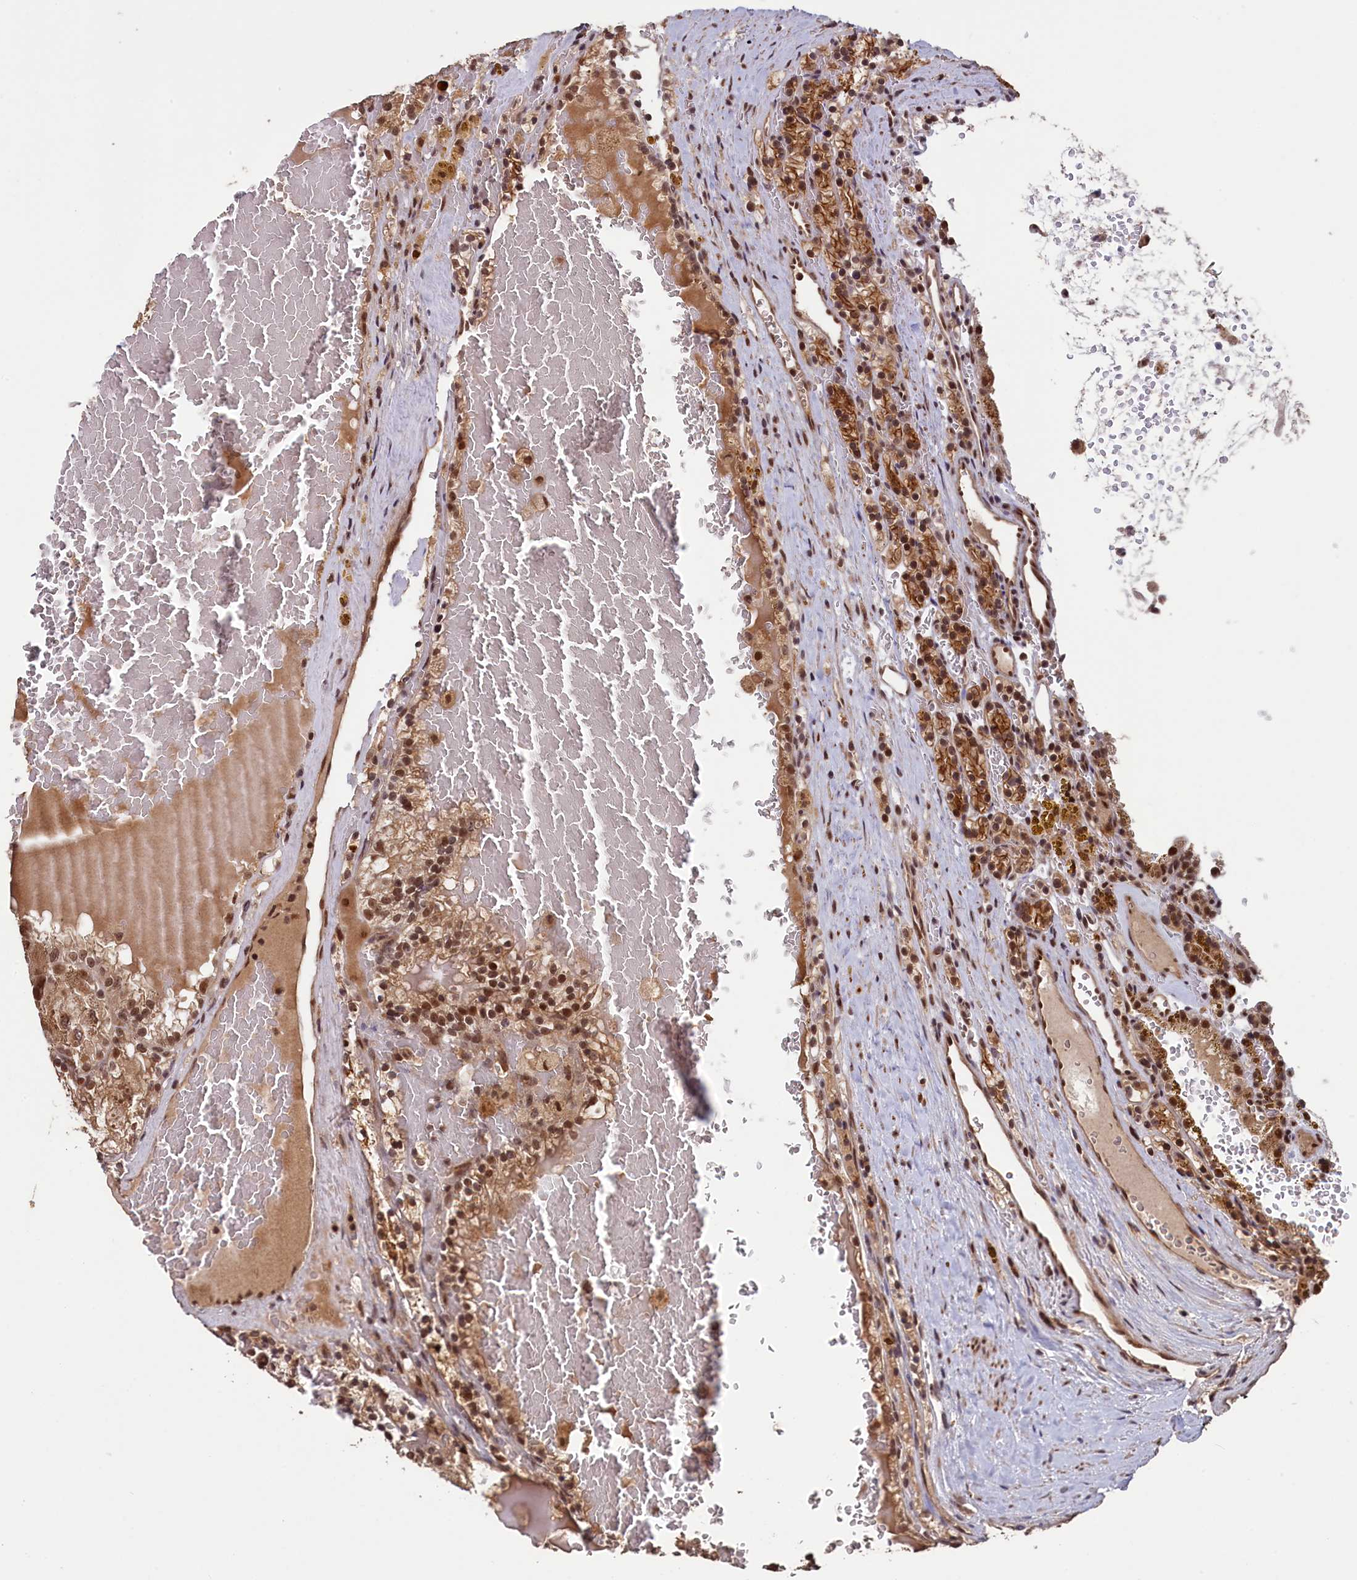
{"staining": {"intensity": "moderate", "quantity": ">75%", "location": "nuclear"}, "tissue": "renal cancer", "cell_type": "Tumor cells", "image_type": "cancer", "snomed": [{"axis": "morphology", "description": "Adenocarcinoma, NOS"}, {"axis": "topography", "description": "Kidney"}], "caption": "An immunohistochemistry (IHC) photomicrograph of tumor tissue is shown. Protein staining in brown highlights moderate nuclear positivity in renal adenocarcinoma within tumor cells. (Brightfield microscopy of DAB IHC at high magnification).", "gene": "NAE1", "patient": {"sex": "female", "age": 56}}